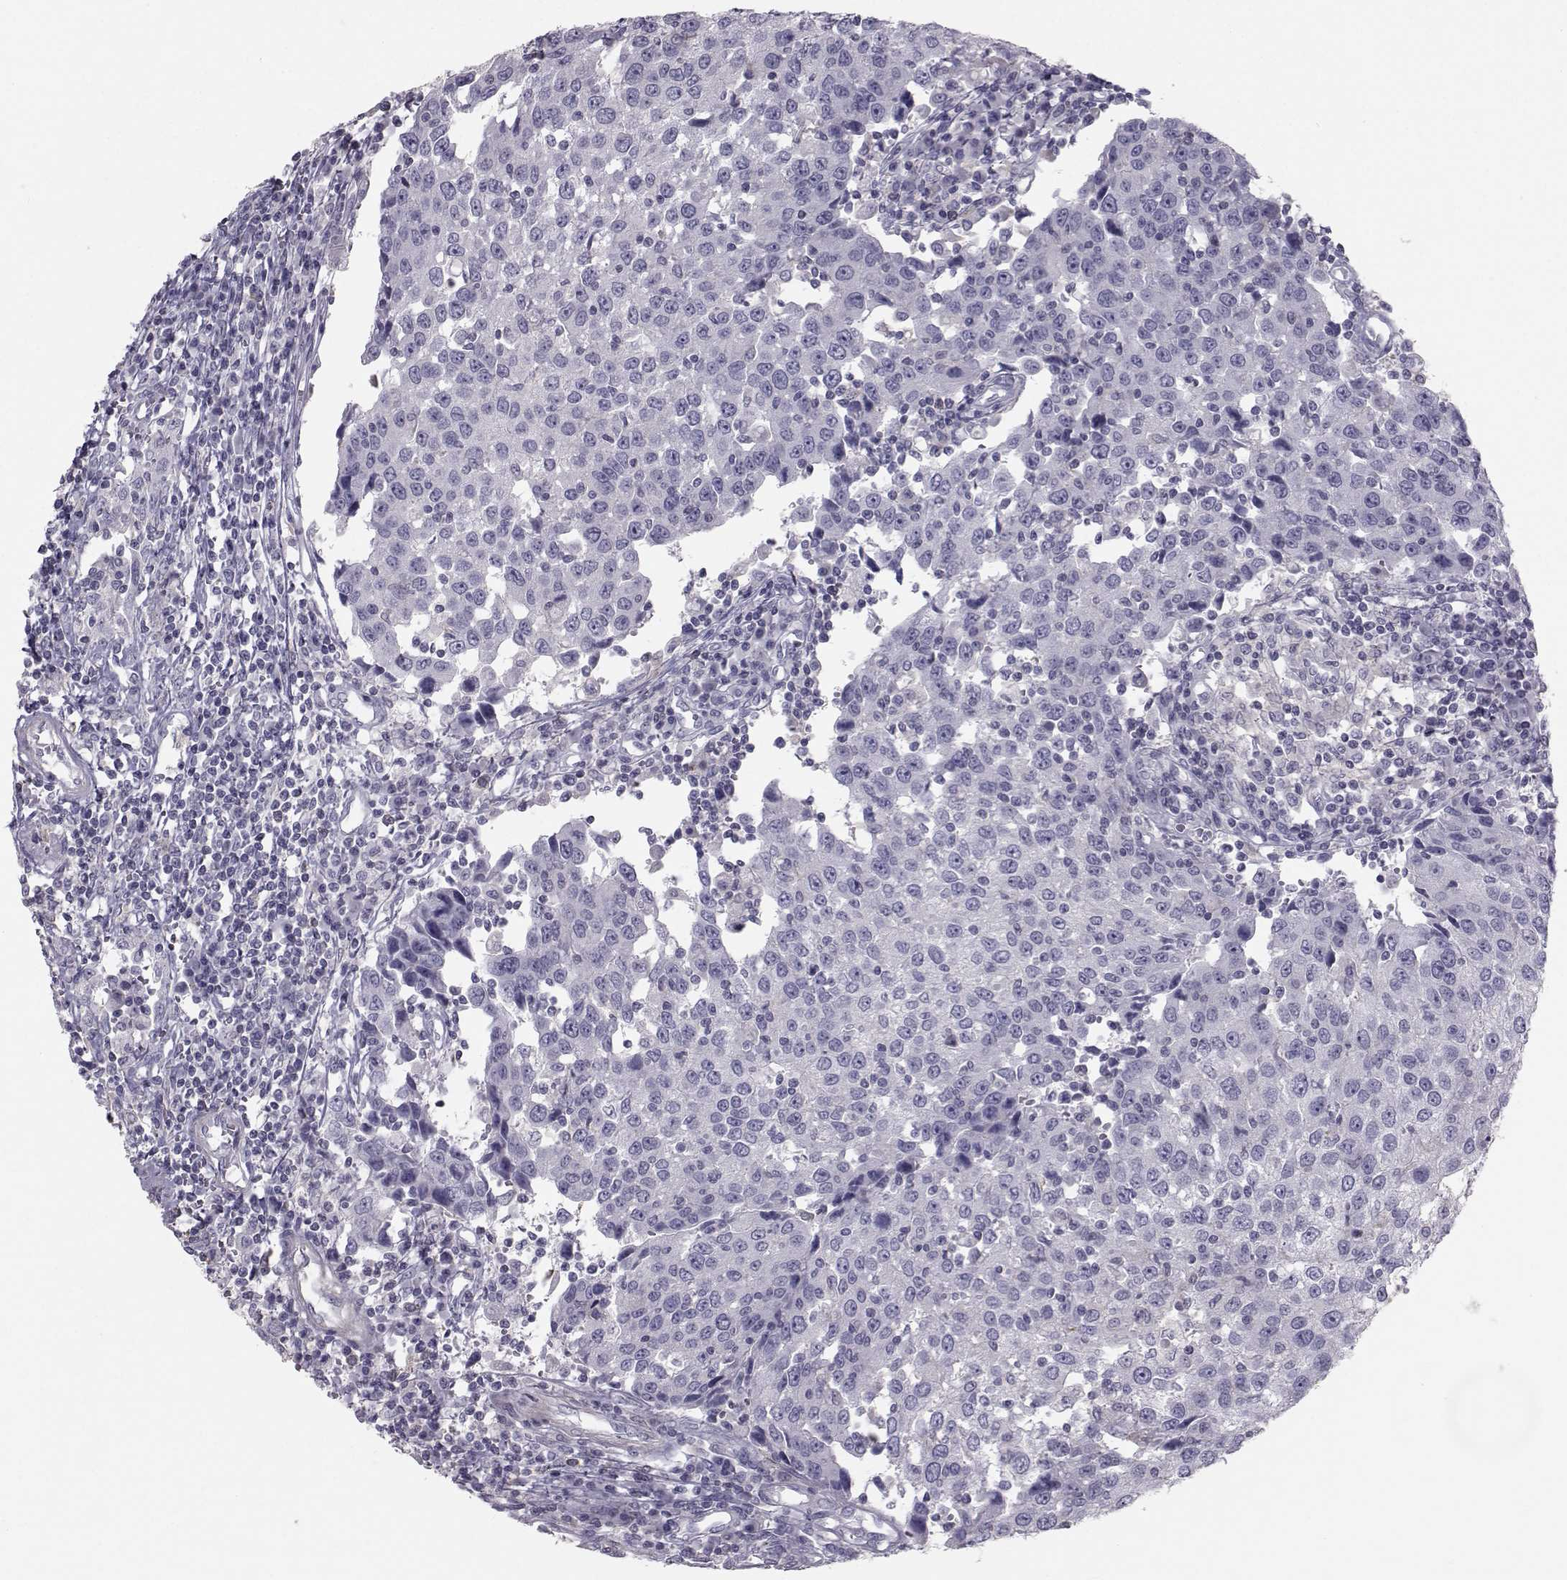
{"staining": {"intensity": "negative", "quantity": "none", "location": "none"}, "tissue": "urothelial cancer", "cell_type": "Tumor cells", "image_type": "cancer", "snomed": [{"axis": "morphology", "description": "Urothelial carcinoma, High grade"}, {"axis": "topography", "description": "Urinary bladder"}], "caption": "A high-resolution image shows IHC staining of high-grade urothelial carcinoma, which reveals no significant staining in tumor cells. (DAB immunohistochemistry with hematoxylin counter stain).", "gene": "GARIN3", "patient": {"sex": "female", "age": 85}}